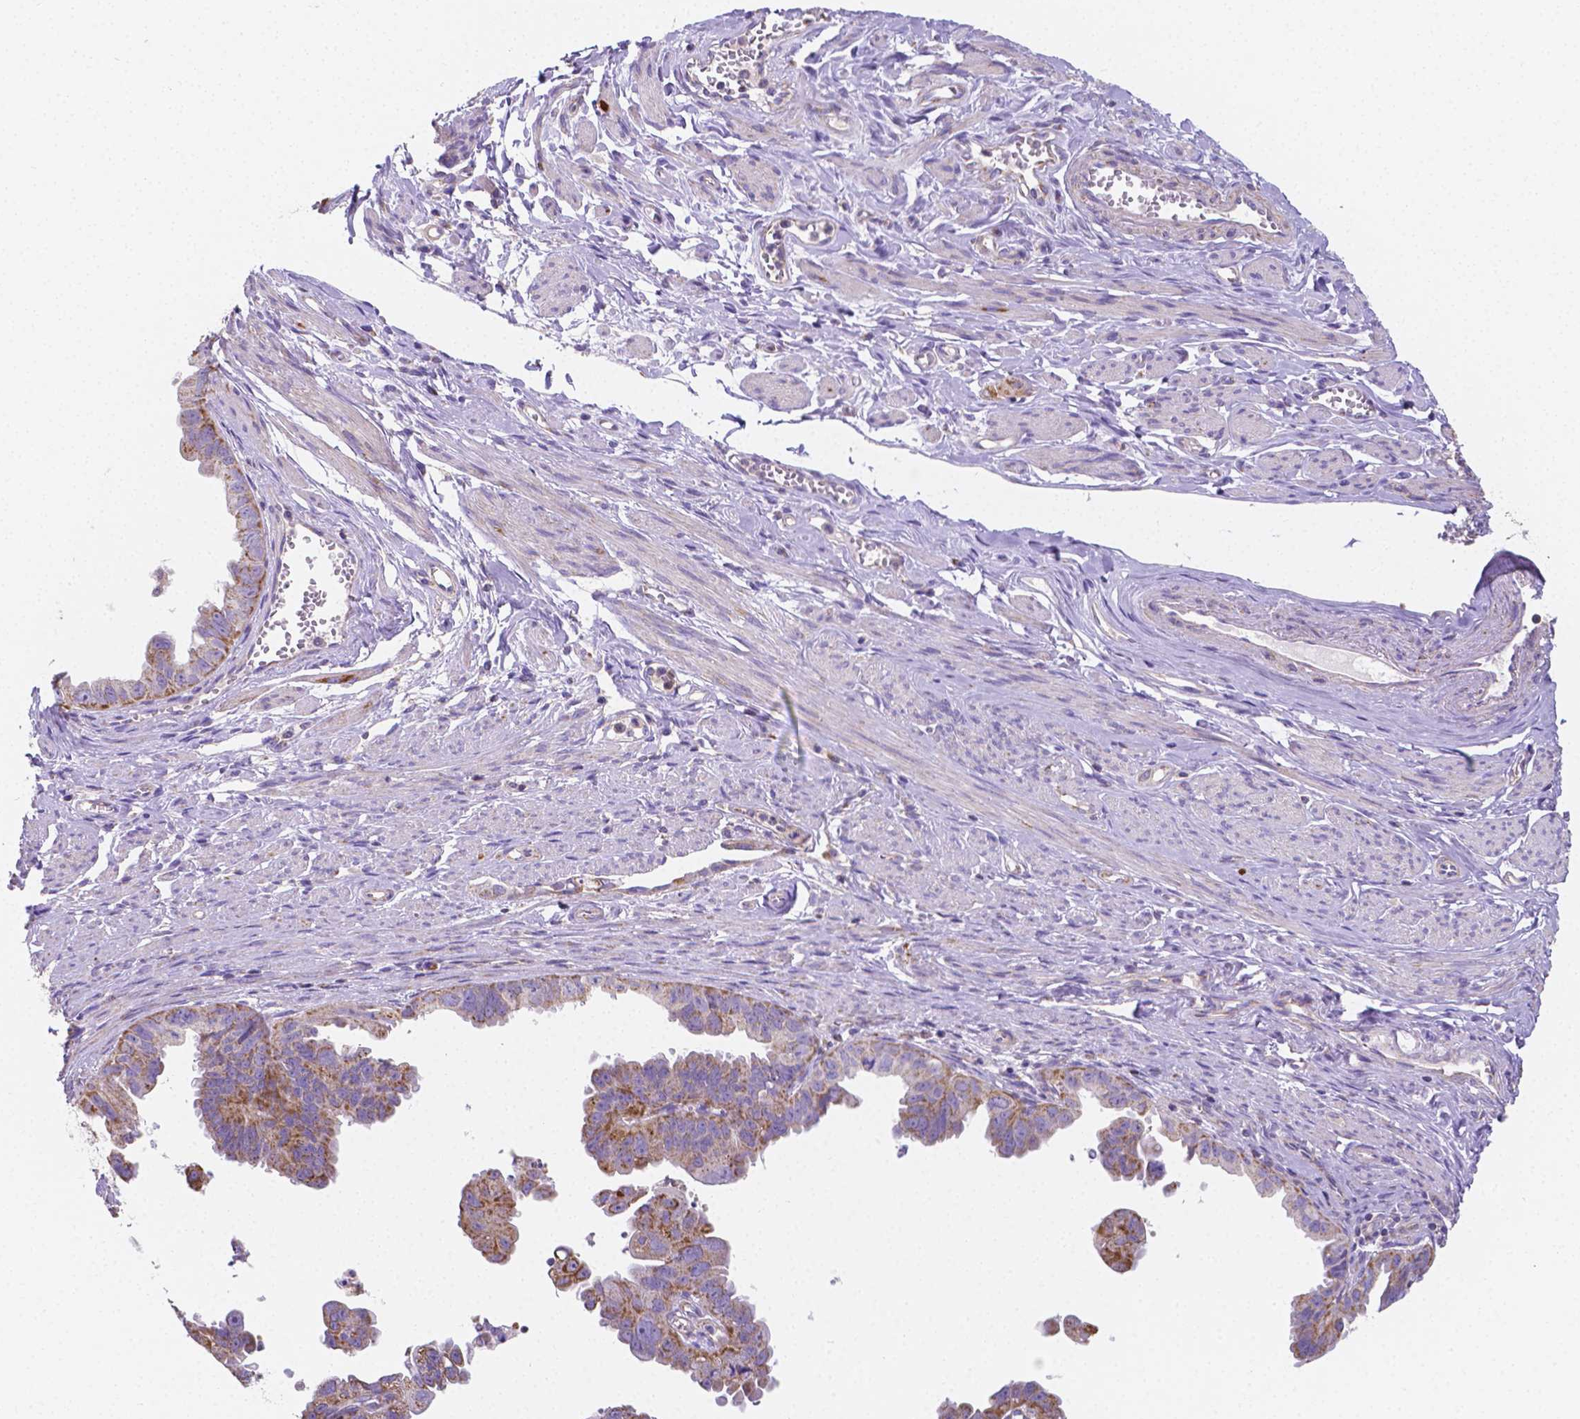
{"staining": {"intensity": "moderate", "quantity": "25%-75%", "location": "cytoplasmic/membranous"}, "tissue": "ovarian cancer", "cell_type": "Tumor cells", "image_type": "cancer", "snomed": [{"axis": "morphology", "description": "Carcinoma, endometroid"}, {"axis": "topography", "description": "Ovary"}], "caption": "Ovarian cancer (endometroid carcinoma) stained with DAB (3,3'-diaminobenzidine) IHC exhibits medium levels of moderate cytoplasmic/membranous staining in approximately 25%-75% of tumor cells.", "gene": "SGTB", "patient": {"sex": "female", "age": 85}}